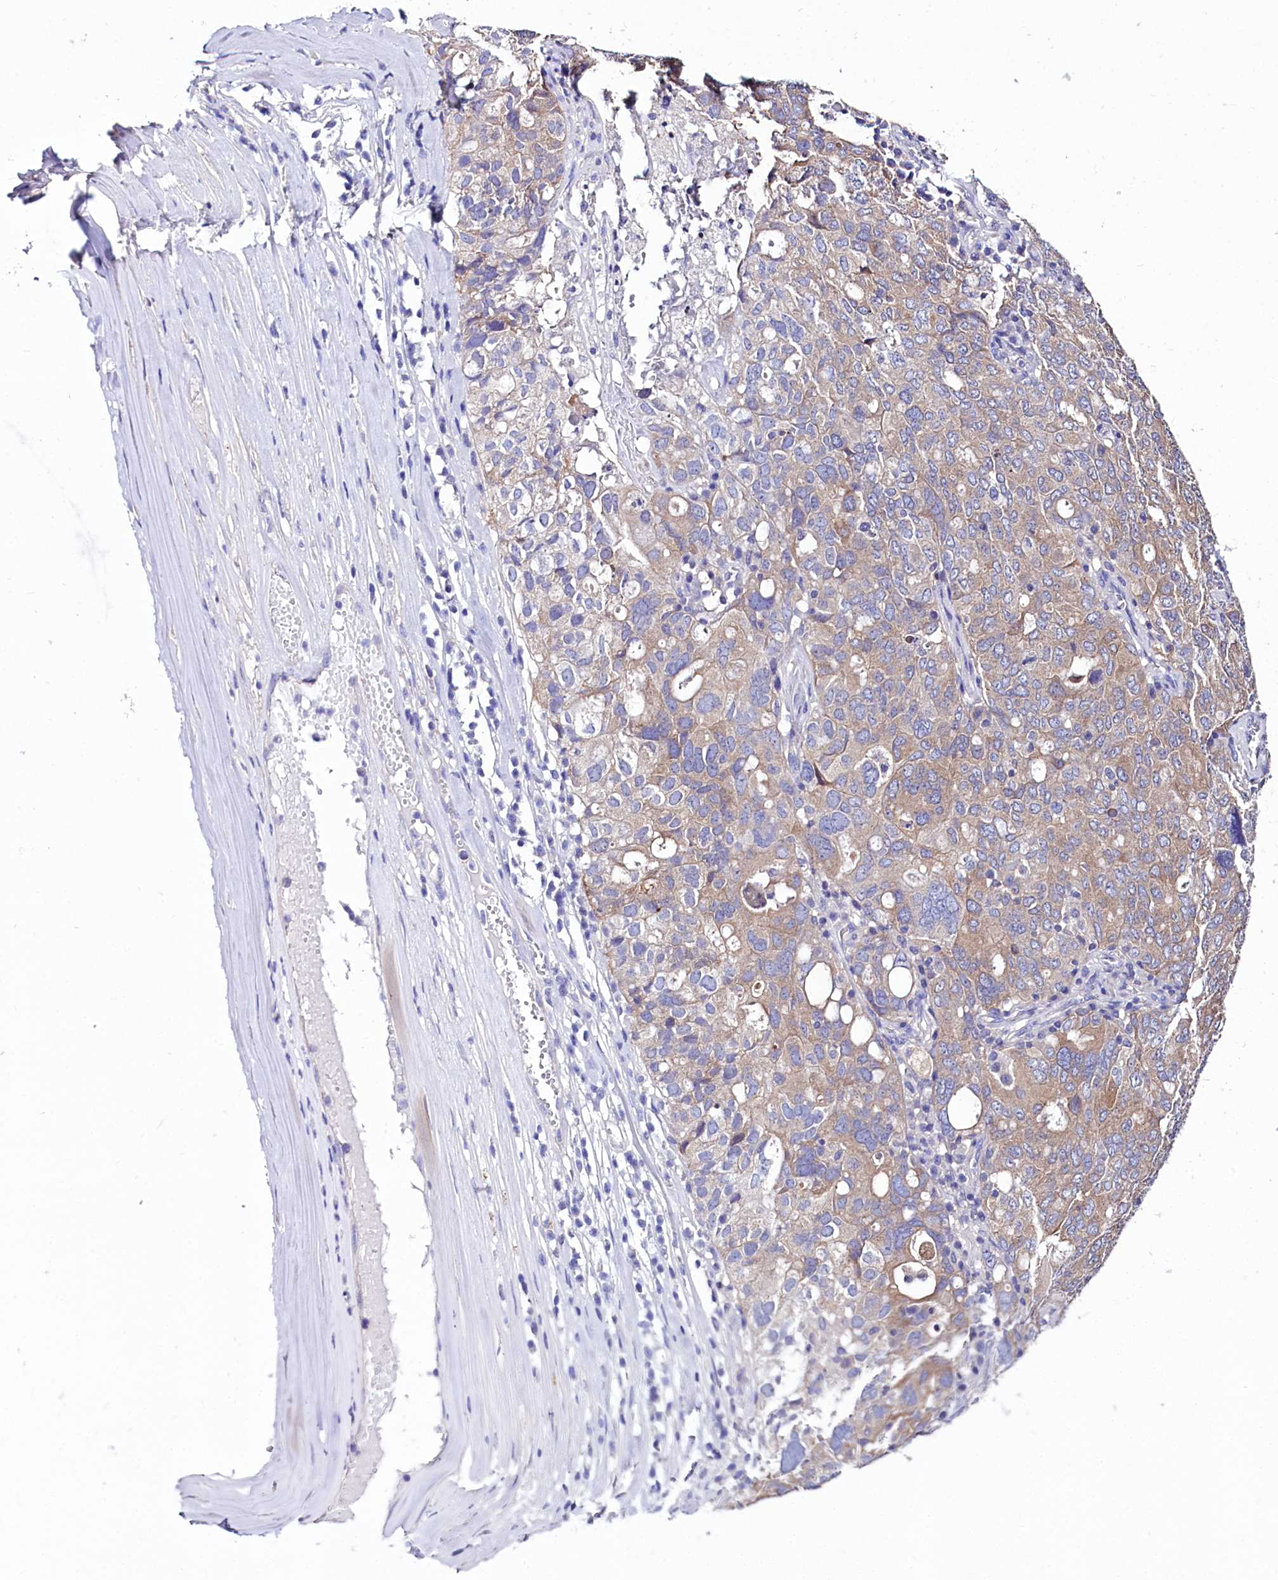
{"staining": {"intensity": "weak", "quantity": "25%-75%", "location": "cytoplasmic/membranous"}, "tissue": "ovarian cancer", "cell_type": "Tumor cells", "image_type": "cancer", "snomed": [{"axis": "morphology", "description": "Carcinoma, endometroid"}, {"axis": "topography", "description": "Ovary"}], "caption": "An image of human endometroid carcinoma (ovarian) stained for a protein shows weak cytoplasmic/membranous brown staining in tumor cells. (DAB (3,3'-diaminobenzidine) = brown stain, brightfield microscopy at high magnification).", "gene": "ABHD5", "patient": {"sex": "female", "age": 62}}